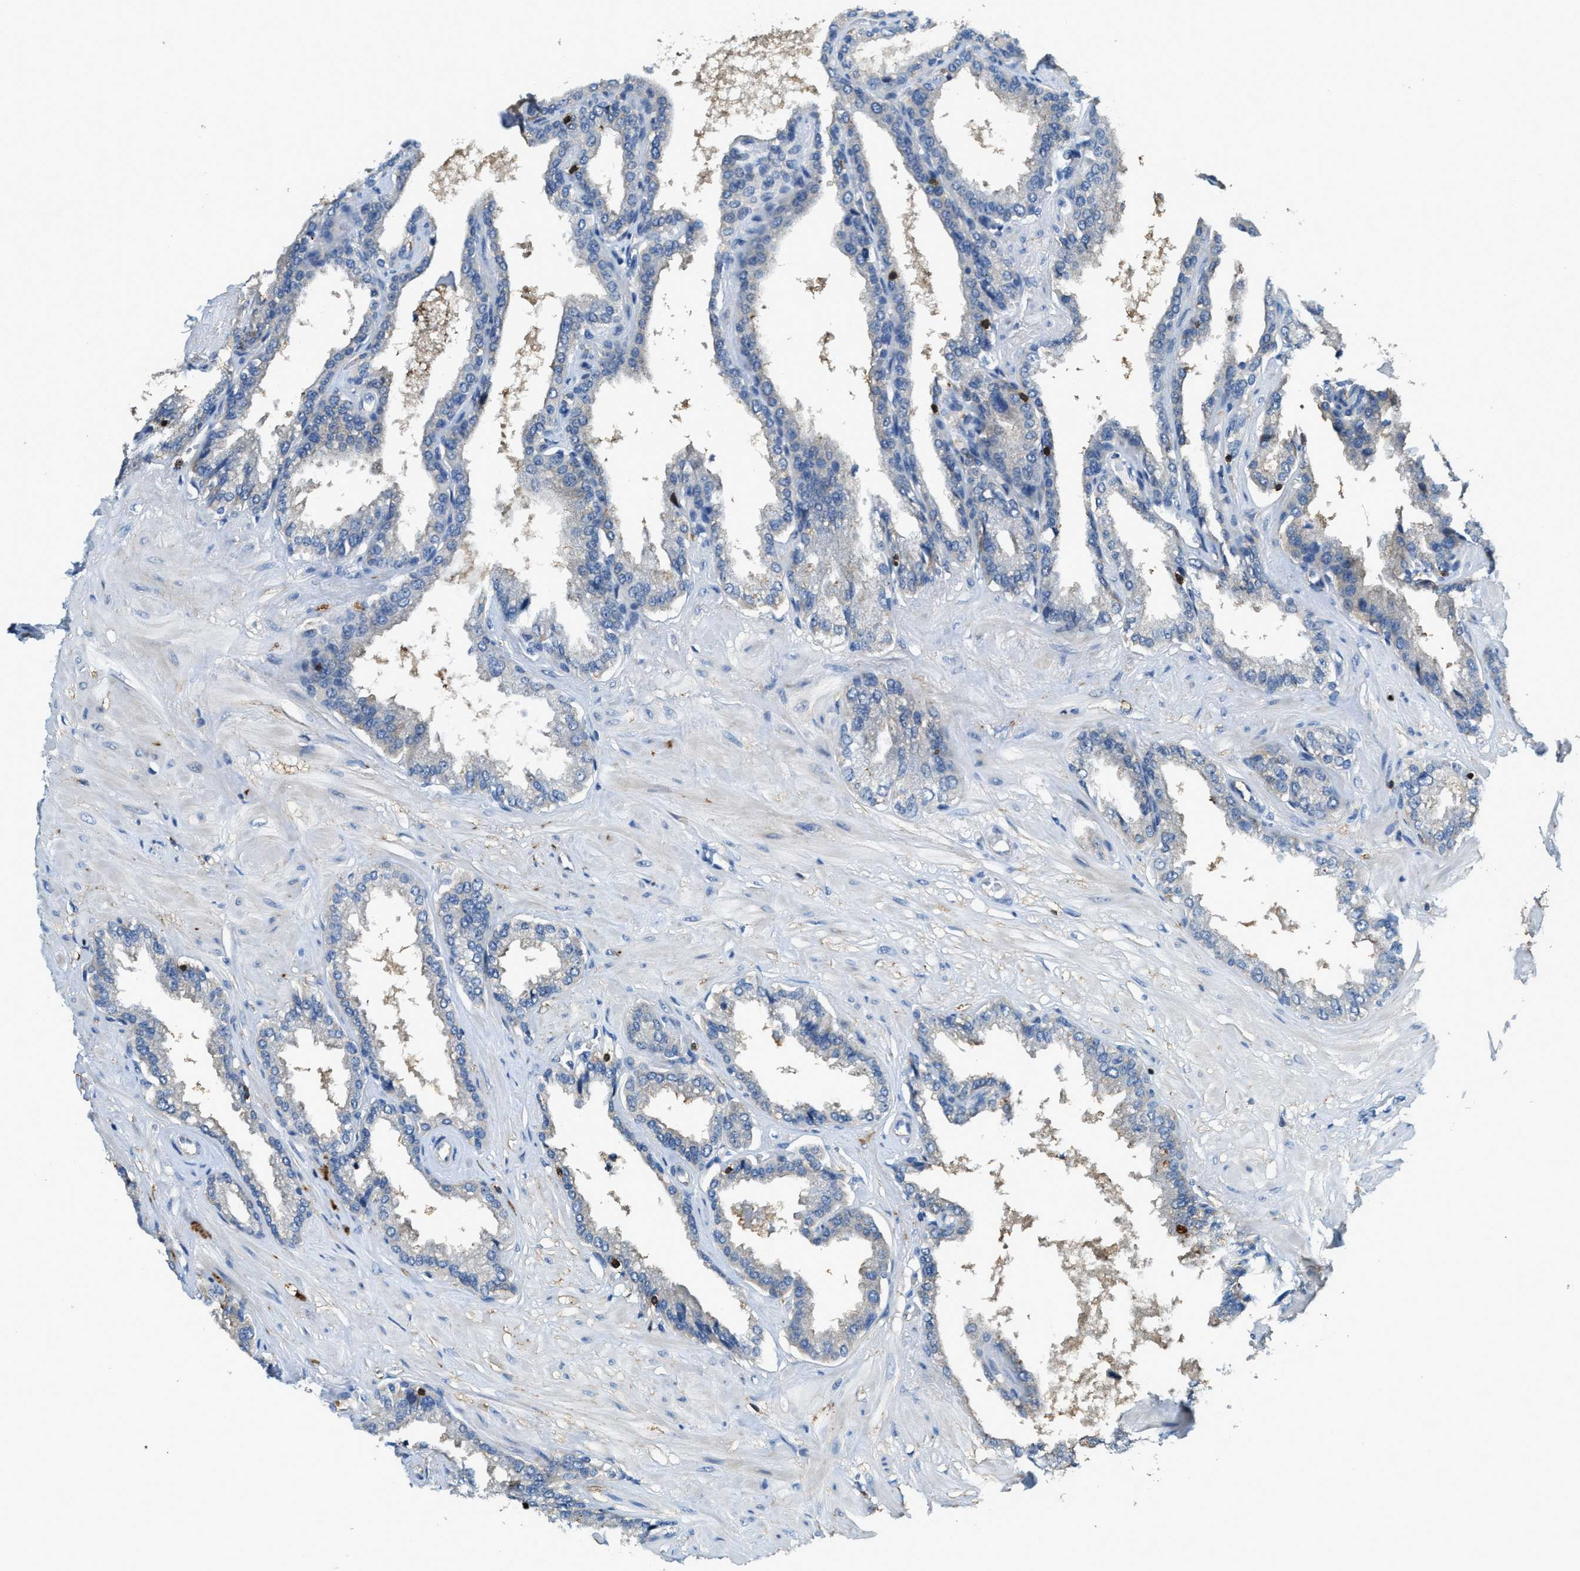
{"staining": {"intensity": "negative", "quantity": "none", "location": "none"}, "tissue": "seminal vesicle", "cell_type": "Glandular cells", "image_type": "normal", "snomed": [{"axis": "morphology", "description": "Normal tissue, NOS"}, {"axis": "topography", "description": "Seminal veicle"}], "caption": "DAB (3,3'-diaminobenzidine) immunohistochemical staining of normal seminal vesicle displays no significant positivity in glandular cells. Brightfield microscopy of IHC stained with DAB (brown) and hematoxylin (blue), captured at high magnification.", "gene": "MYO1G", "patient": {"sex": "male", "age": 46}}